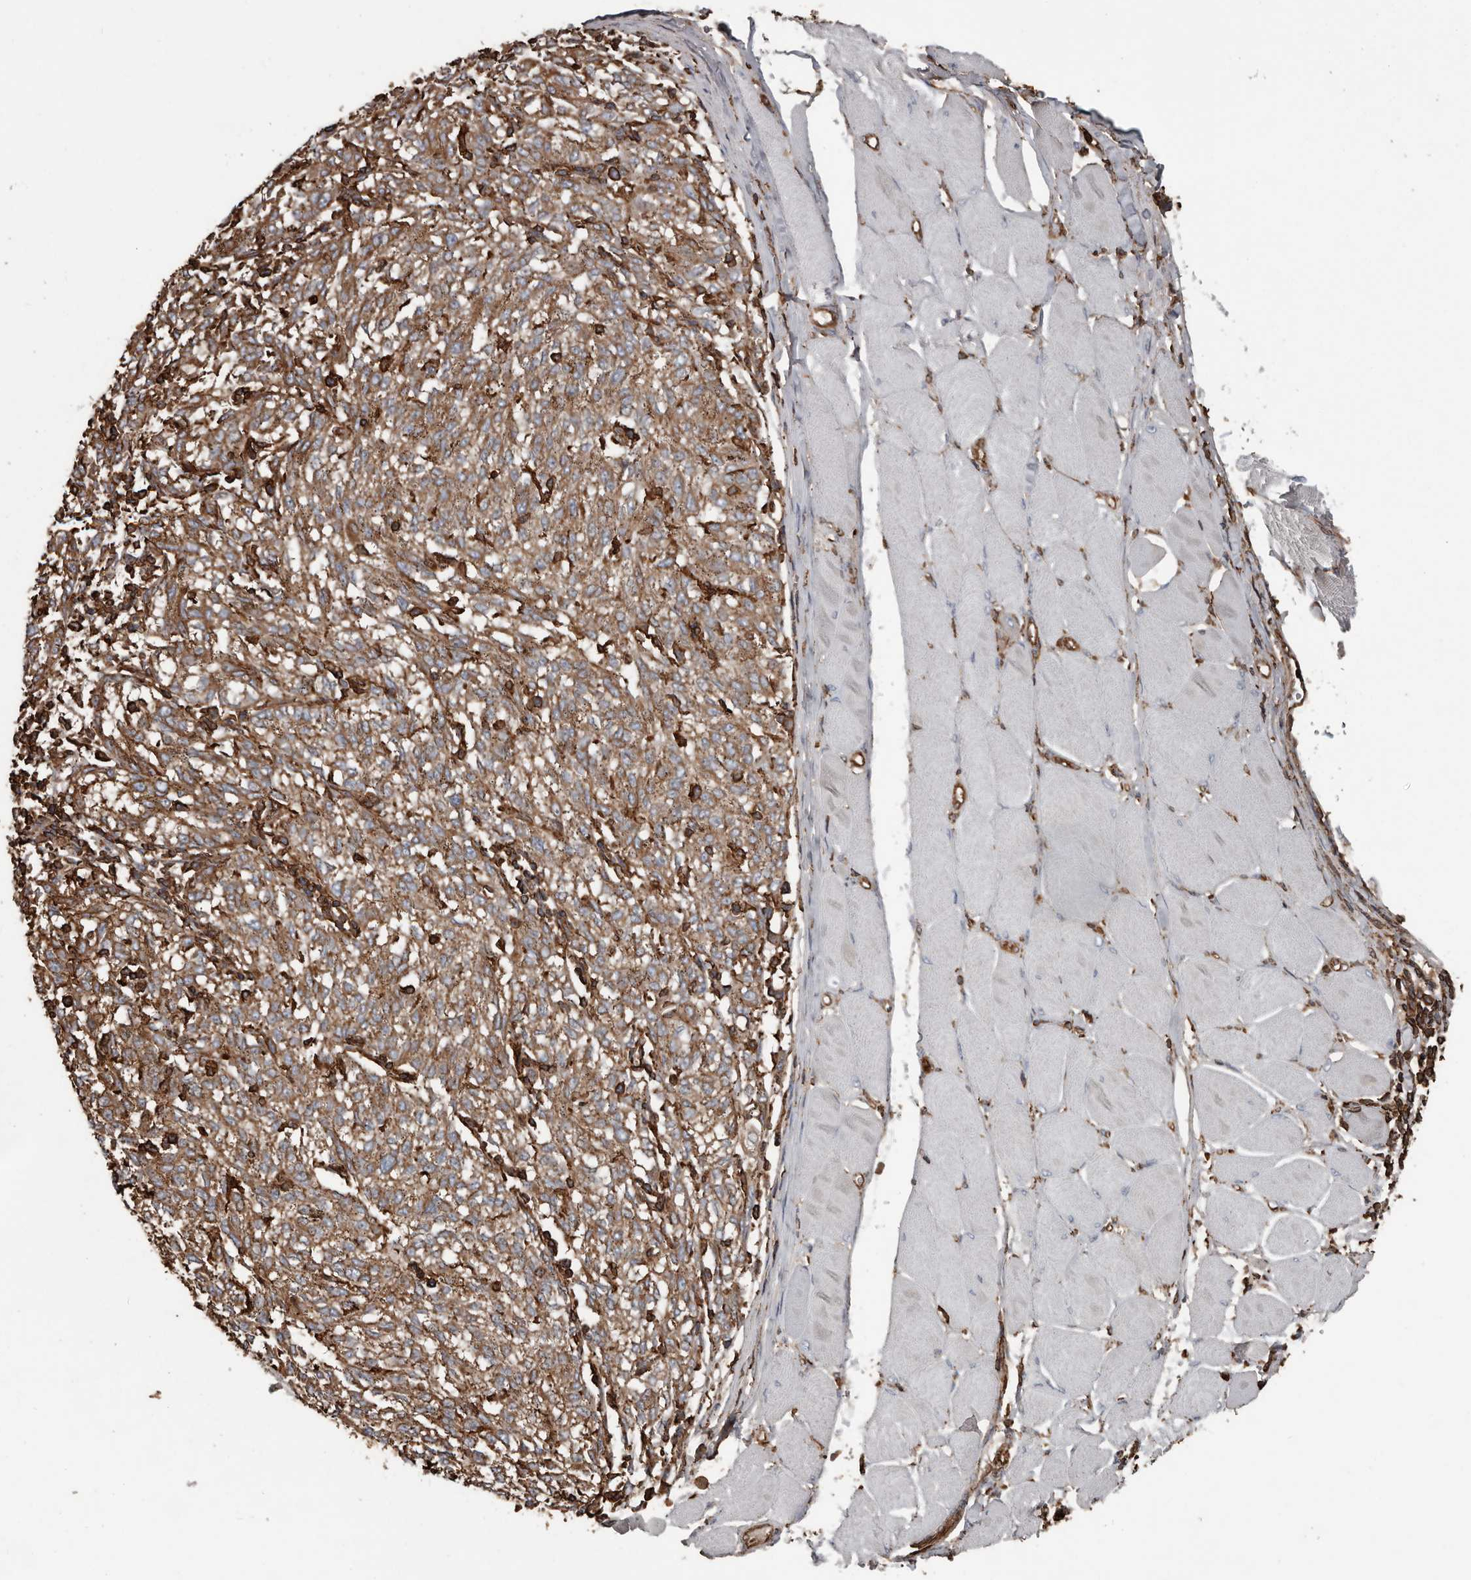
{"staining": {"intensity": "moderate", "quantity": ">75%", "location": "cytoplasmic/membranous"}, "tissue": "melanoma", "cell_type": "Tumor cells", "image_type": "cancer", "snomed": [{"axis": "morphology", "description": "Malignant melanoma, NOS"}, {"axis": "topography", "description": "Skin"}], "caption": "The immunohistochemical stain shows moderate cytoplasmic/membranous expression in tumor cells of malignant melanoma tissue. Nuclei are stained in blue.", "gene": "DENND6B", "patient": {"sex": "female", "age": 72}}